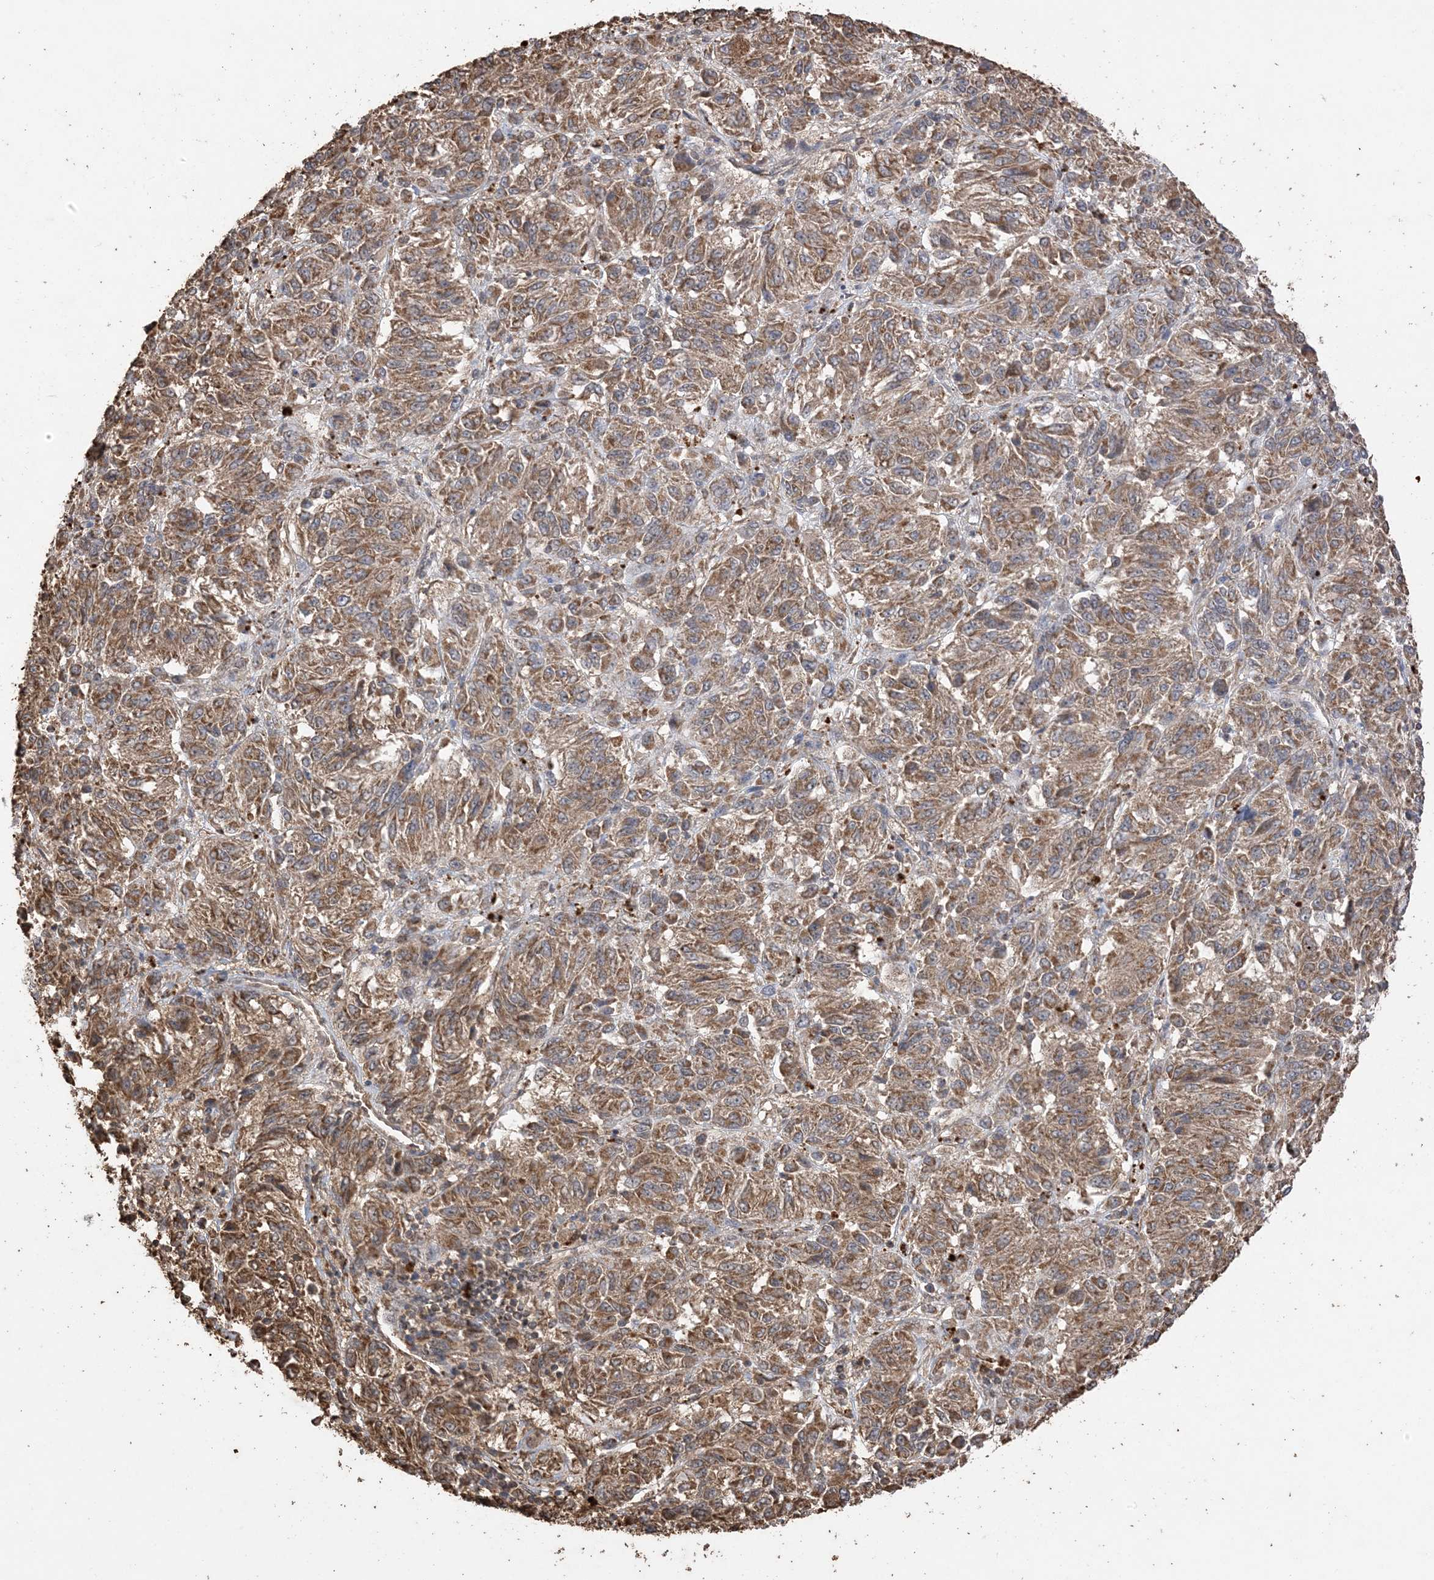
{"staining": {"intensity": "moderate", "quantity": ">75%", "location": "cytoplasmic/membranous"}, "tissue": "melanoma", "cell_type": "Tumor cells", "image_type": "cancer", "snomed": [{"axis": "morphology", "description": "Malignant melanoma, Metastatic site"}, {"axis": "topography", "description": "Lung"}], "caption": "Human malignant melanoma (metastatic site) stained for a protein (brown) shows moderate cytoplasmic/membranous positive expression in approximately >75% of tumor cells.", "gene": "HPS4", "patient": {"sex": "male", "age": 64}}